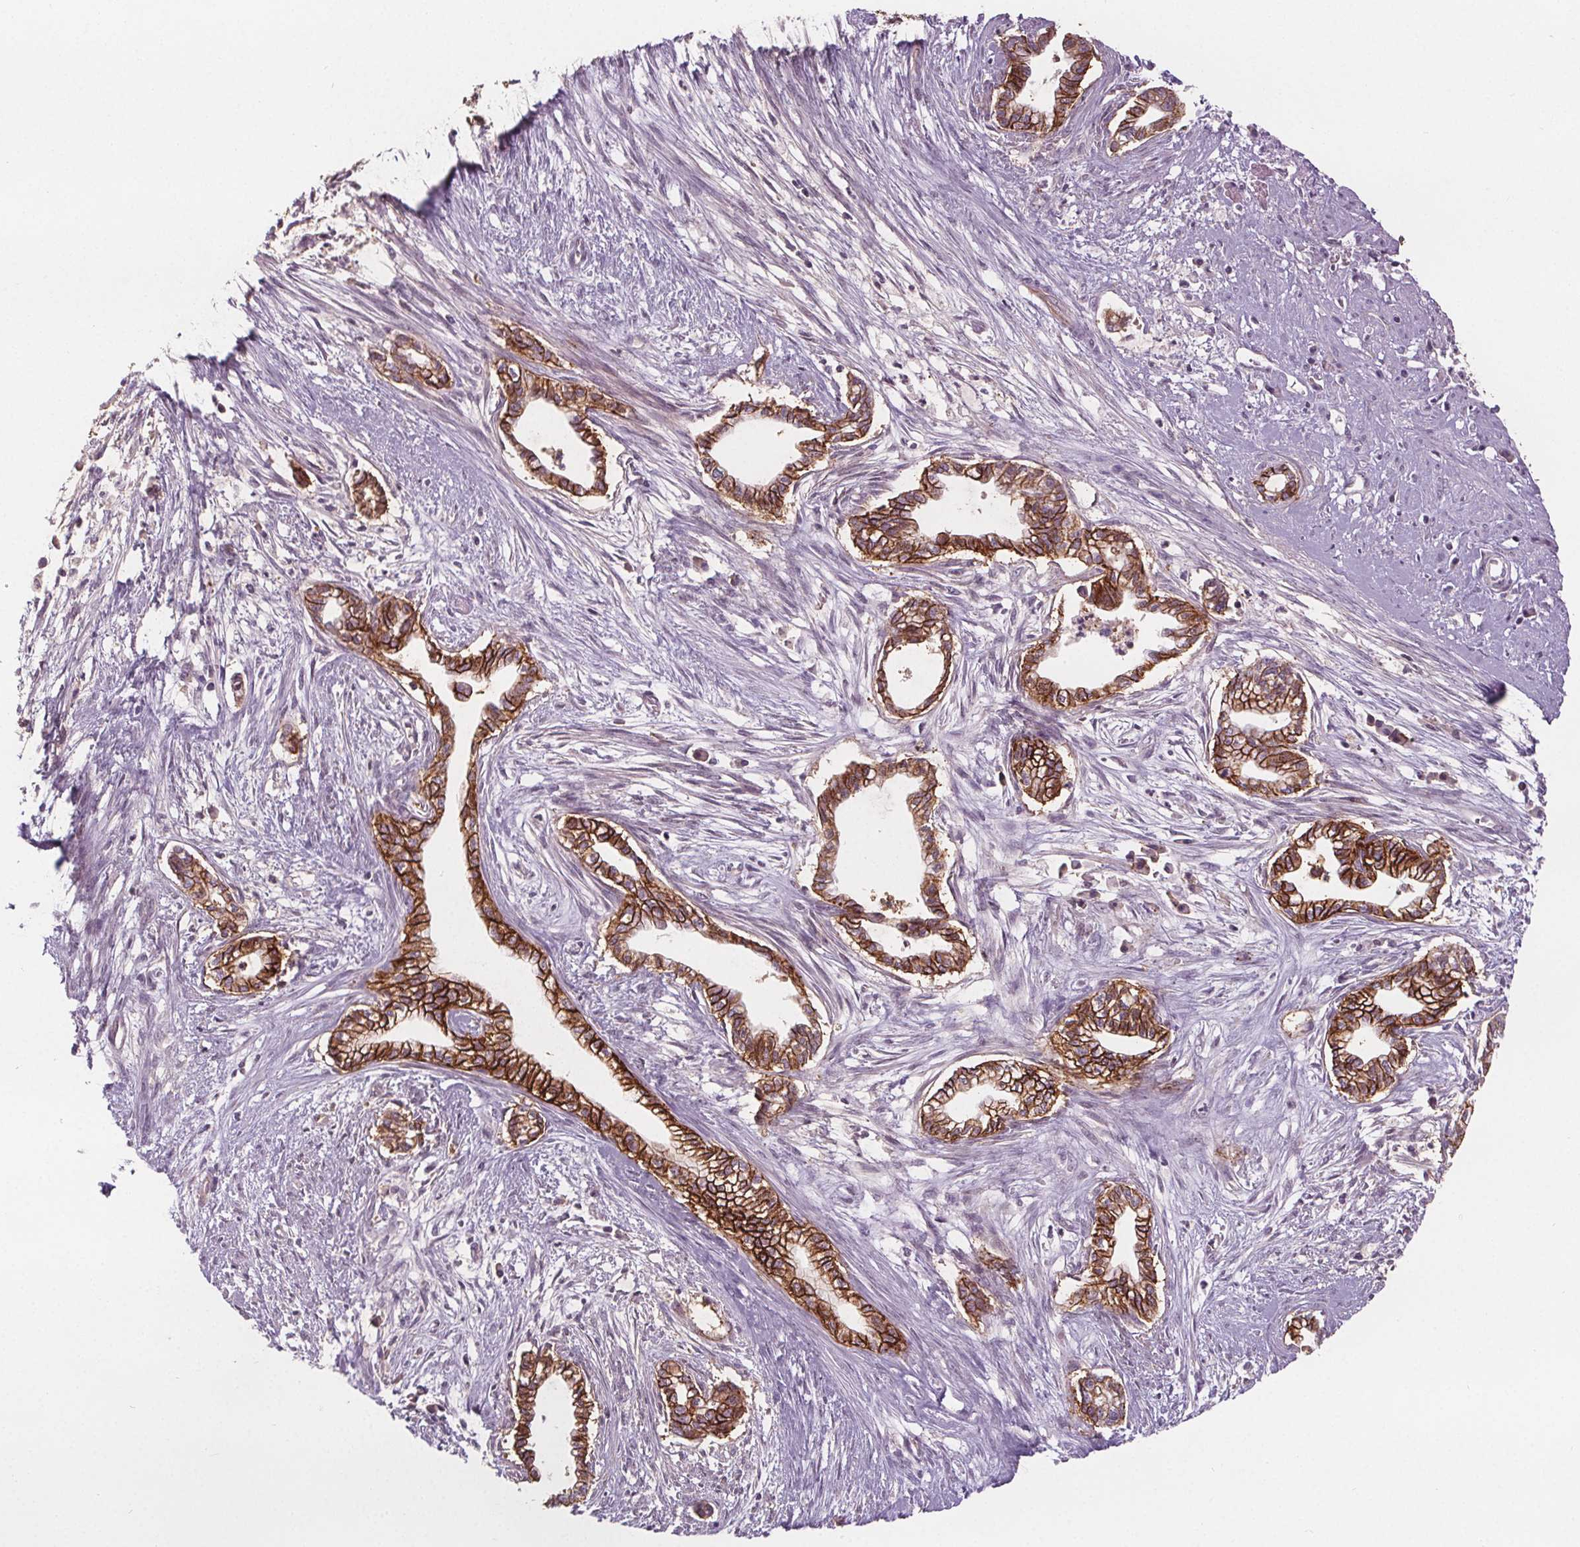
{"staining": {"intensity": "moderate", "quantity": ">75%", "location": "cytoplasmic/membranous"}, "tissue": "cervical cancer", "cell_type": "Tumor cells", "image_type": "cancer", "snomed": [{"axis": "morphology", "description": "Adenocarcinoma, NOS"}, {"axis": "topography", "description": "Cervix"}], "caption": "An IHC photomicrograph of neoplastic tissue is shown. Protein staining in brown highlights moderate cytoplasmic/membranous positivity in cervical cancer within tumor cells.", "gene": "ATP1A1", "patient": {"sex": "female", "age": 62}}